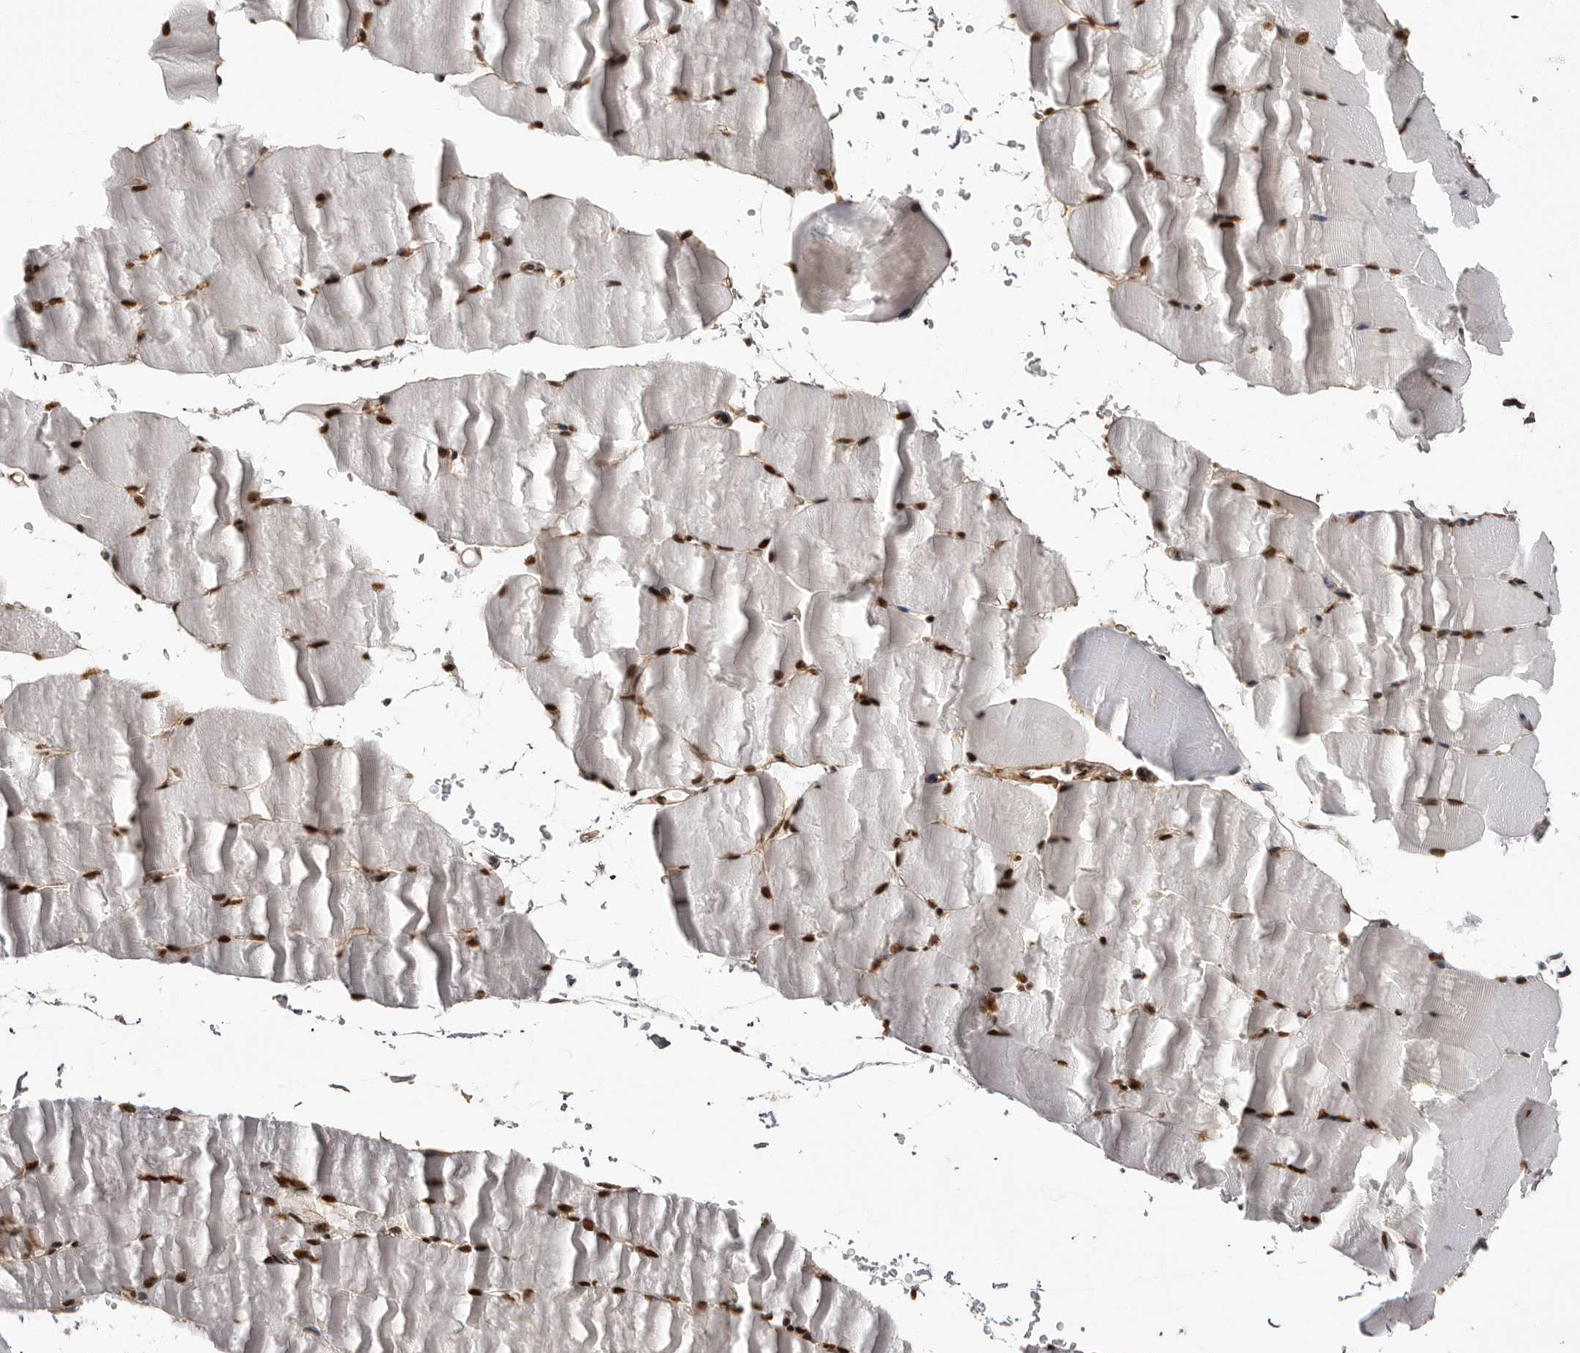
{"staining": {"intensity": "strong", "quantity": ">75%", "location": "nuclear"}, "tissue": "skeletal muscle", "cell_type": "Myocytes", "image_type": "normal", "snomed": [{"axis": "morphology", "description": "Normal tissue, NOS"}, {"axis": "topography", "description": "Skeletal muscle"}, {"axis": "topography", "description": "Parathyroid gland"}], "caption": "Protein analysis of unremarkable skeletal muscle reveals strong nuclear expression in approximately >75% of myocytes.", "gene": "PPP1R8", "patient": {"sex": "female", "age": 37}}